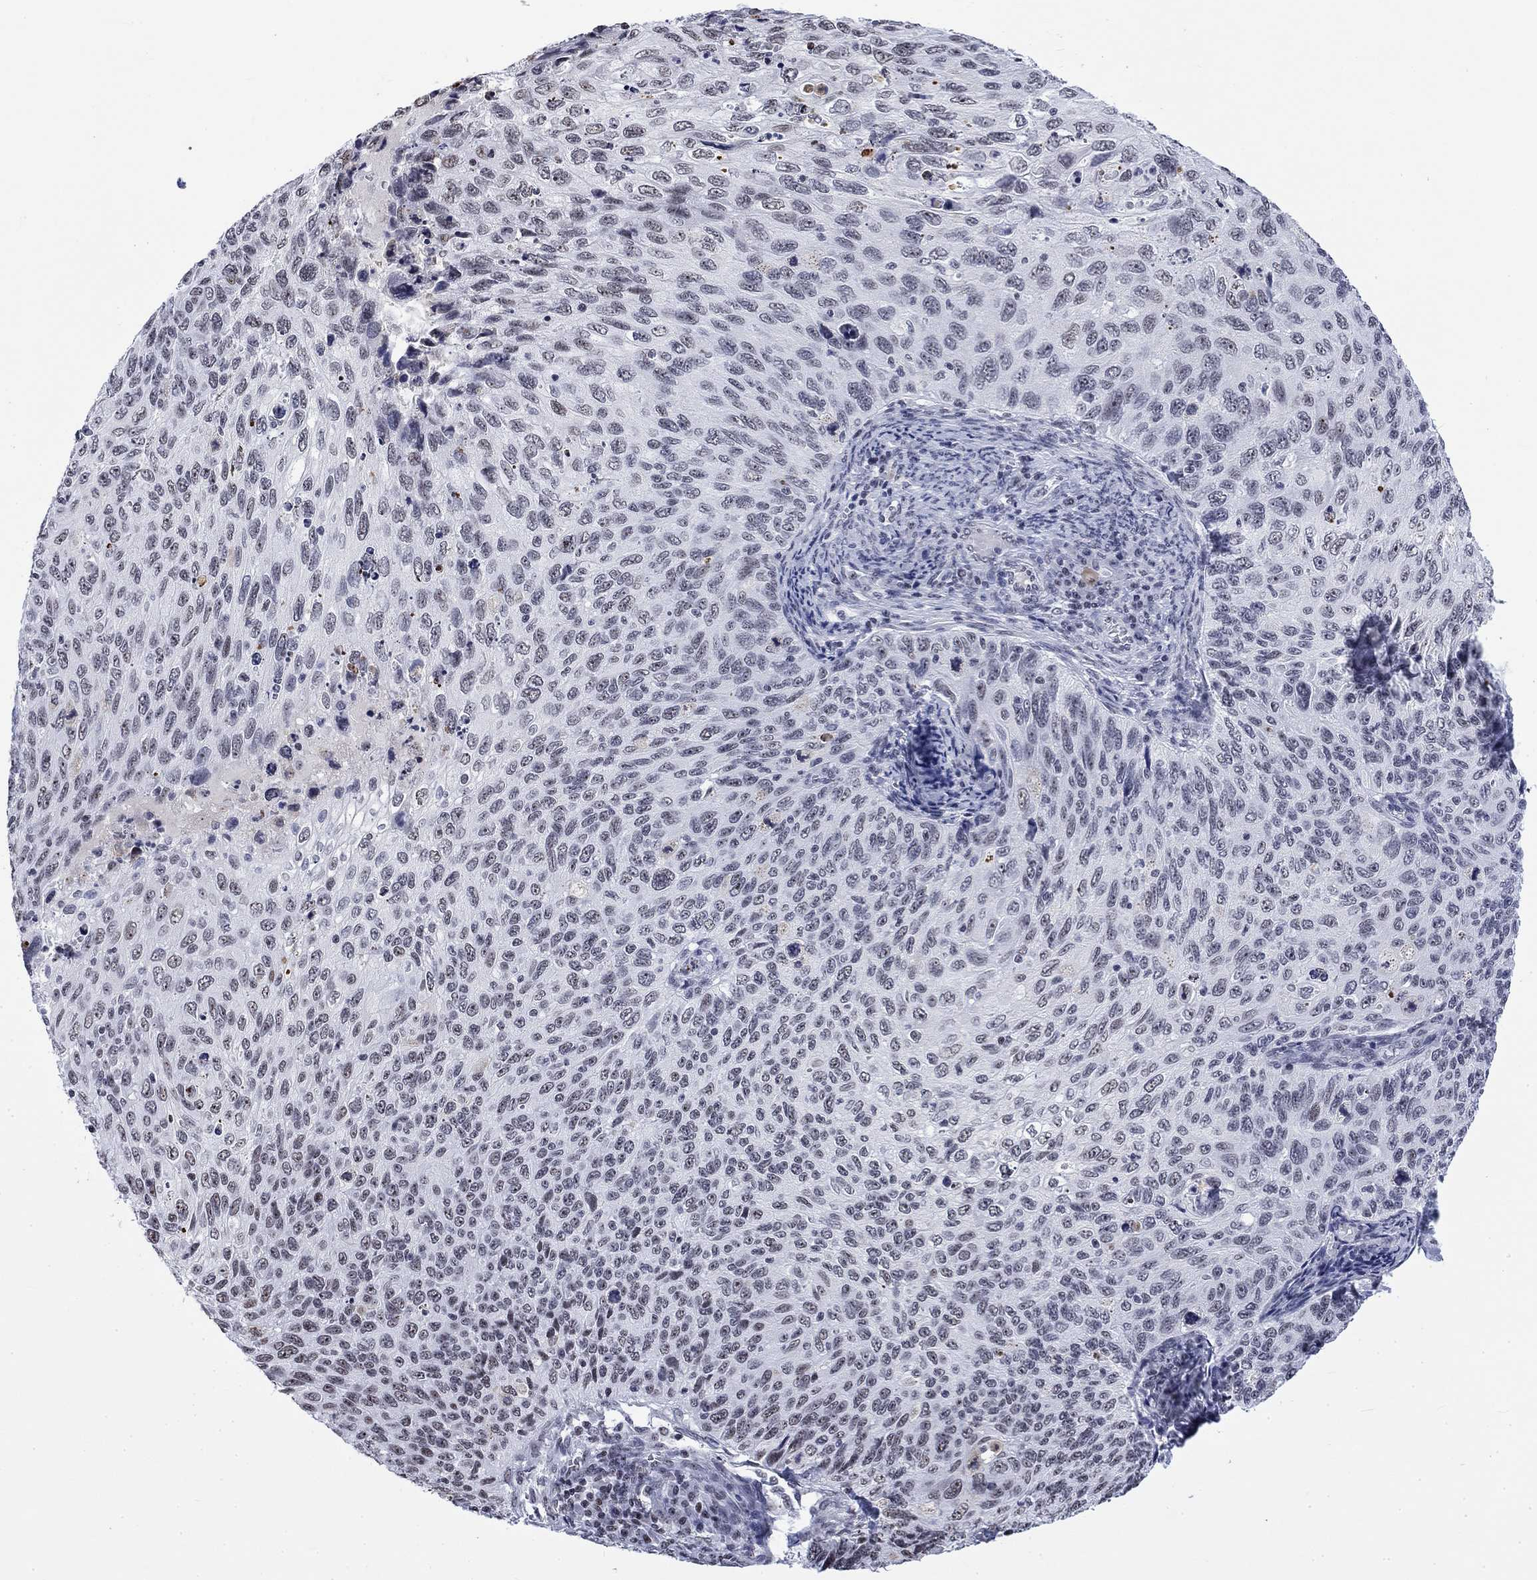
{"staining": {"intensity": "negative", "quantity": "none", "location": "none"}, "tissue": "cervical cancer", "cell_type": "Tumor cells", "image_type": "cancer", "snomed": [{"axis": "morphology", "description": "Squamous cell carcinoma, NOS"}, {"axis": "topography", "description": "Cervix"}], "caption": "Tumor cells show no significant positivity in squamous cell carcinoma (cervical).", "gene": "CSRNP3", "patient": {"sex": "female", "age": 70}}